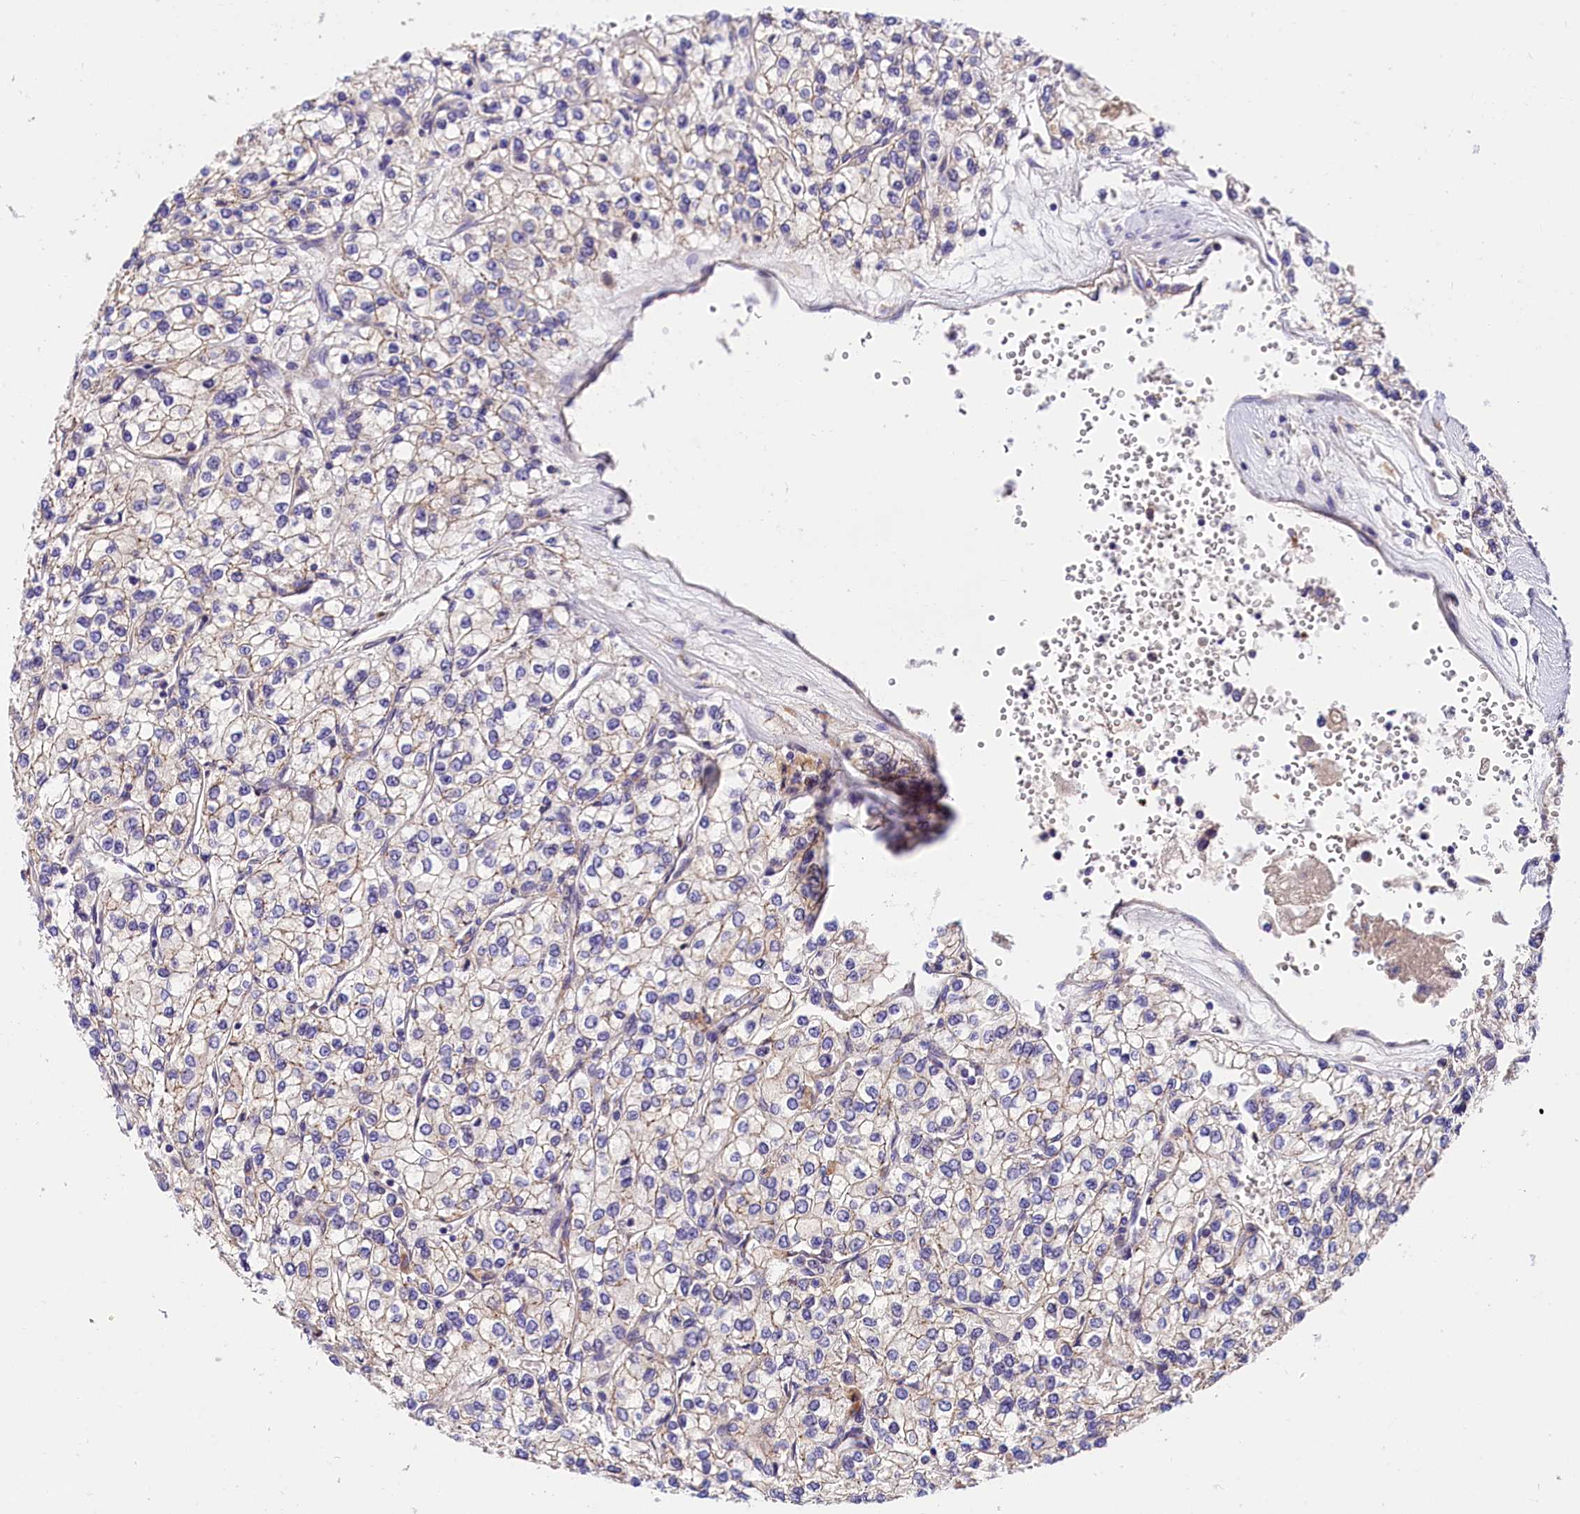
{"staining": {"intensity": "negative", "quantity": "none", "location": "none"}, "tissue": "renal cancer", "cell_type": "Tumor cells", "image_type": "cancer", "snomed": [{"axis": "morphology", "description": "Adenocarcinoma, NOS"}, {"axis": "topography", "description": "Kidney"}], "caption": "Immunohistochemistry (IHC) photomicrograph of human renal cancer (adenocarcinoma) stained for a protein (brown), which displays no positivity in tumor cells.", "gene": "ARMC6", "patient": {"sex": "male", "age": 80}}